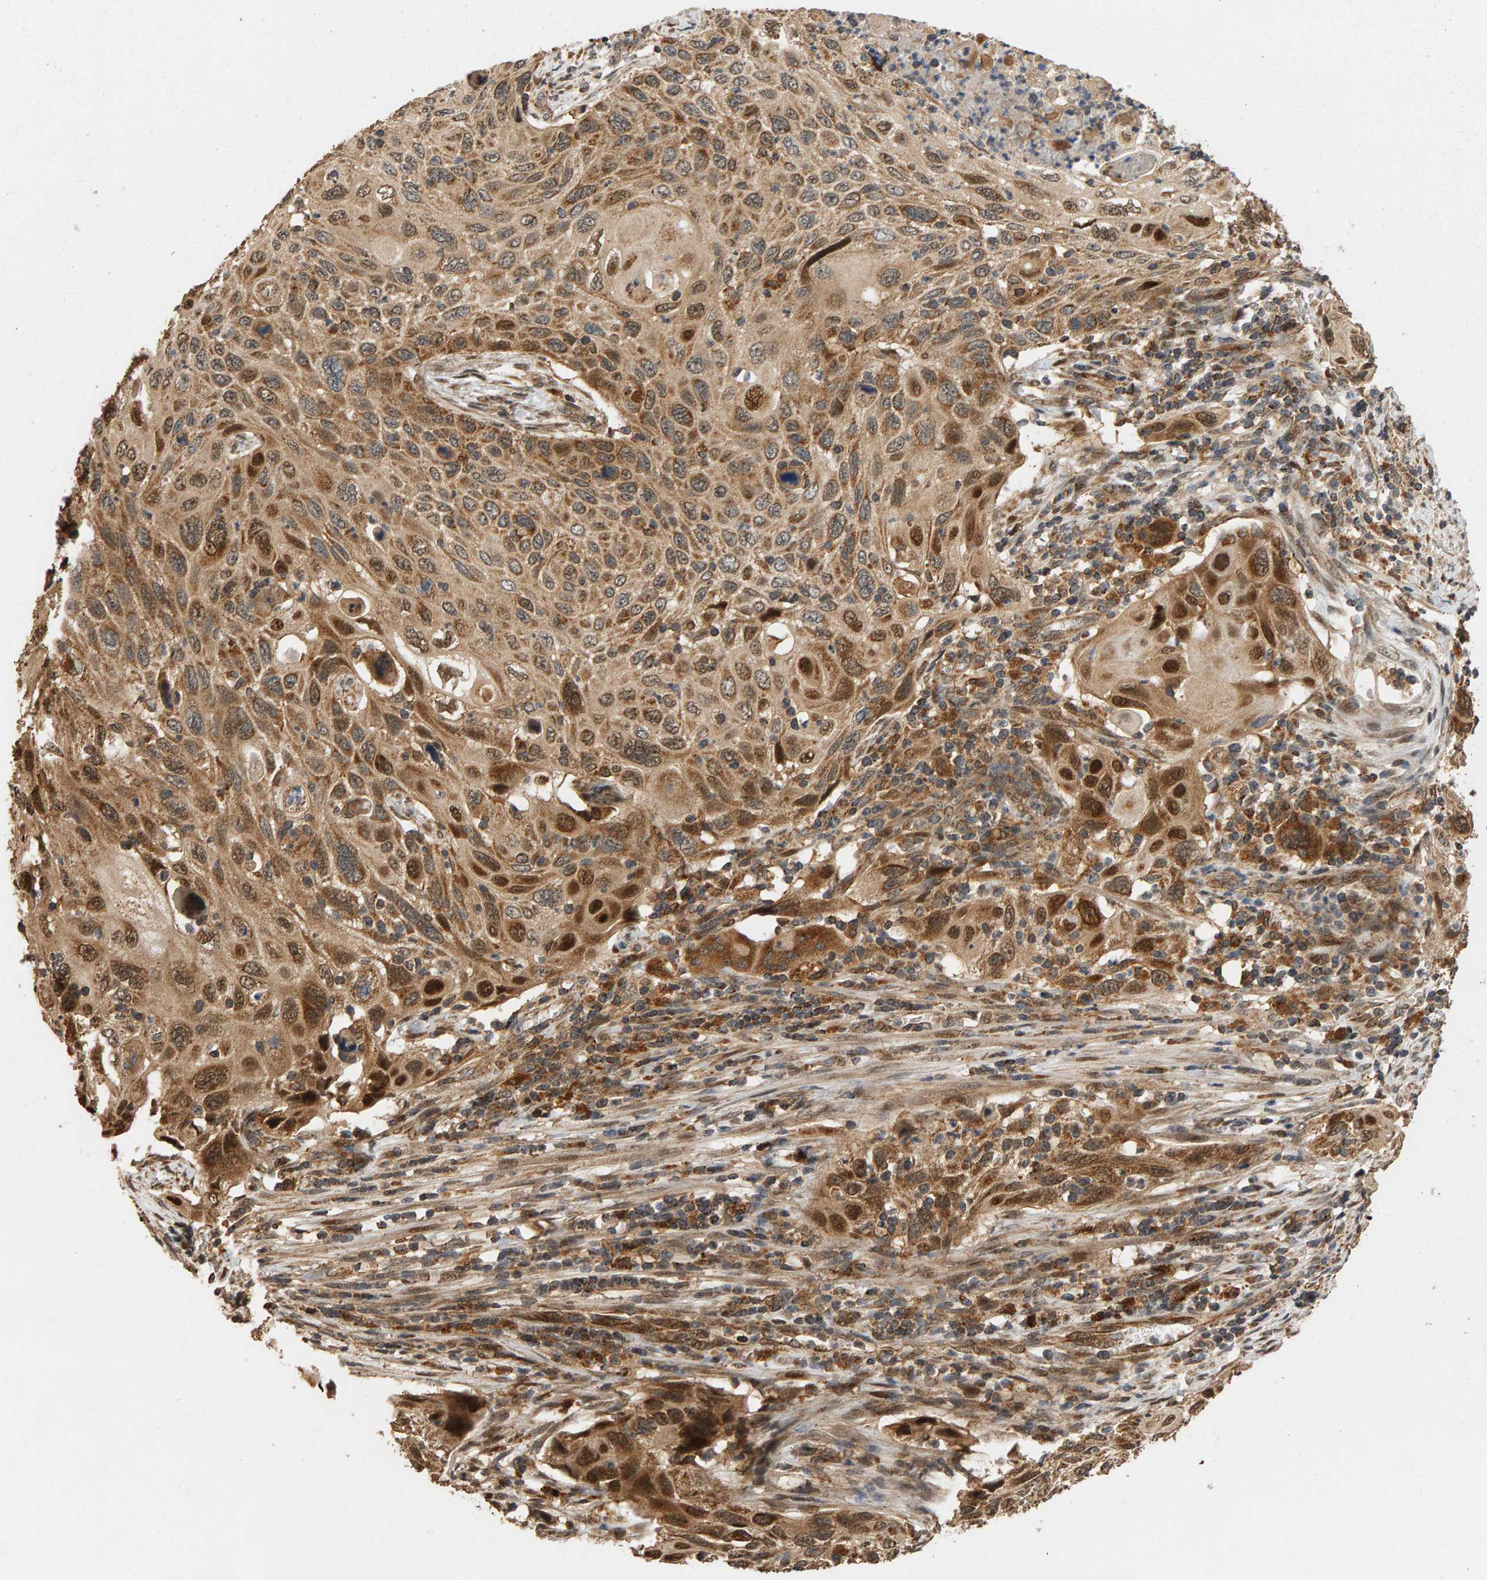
{"staining": {"intensity": "moderate", "quantity": ">75%", "location": "cytoplasmic/membranous,nuclear"}, "tissue": "cervical cancer", "cell_type": "Tumor cells", "image_type": "cancer", "snomed": [{"axis": "morphology", "description": "Squamous cell carcinoma, NOS"}, {"axis": "topography", "description": "Cervix"}], "caption": "The image demonstrates immunohistochemical staining of cervical cancer. There is moderate cytoplasmic/membranous and nuclear positivity is appreciated in about >75% of tumor cells.", "gene": "GSTK1", "patient": {"sex": "female", "age": 70}}